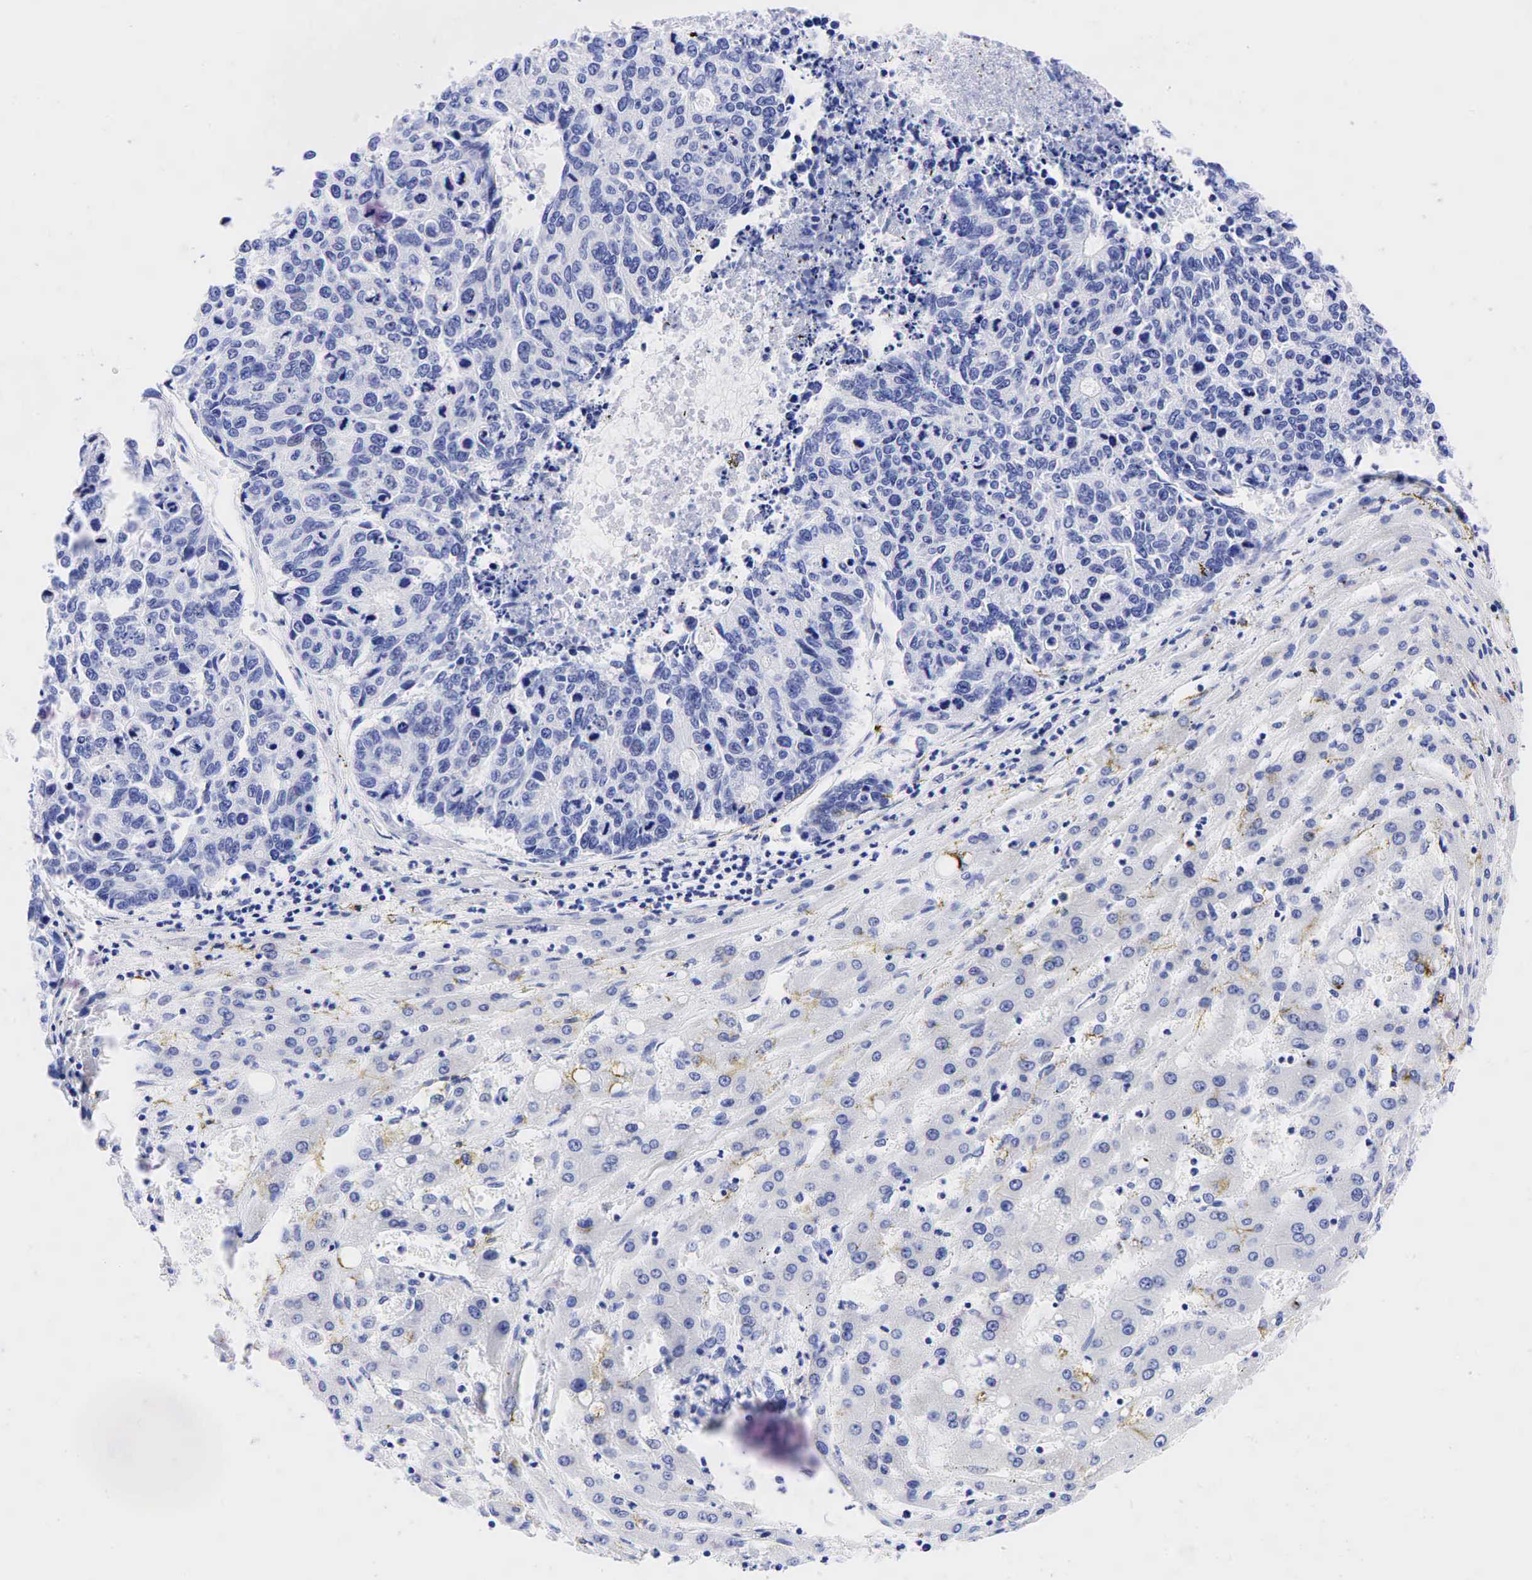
{"staining": {"intensity": "negative", "quantity": "none", "location": "none"}, "tissue": "liver cancer", "cell_type": "Tumor cells", "image_type": "cancer", "snomed": [{"axis": "morphology", "description": "Carcinoma, metastatic, NOS"}, {"axis": "topography", "description": "Liver"}], "caption": "The image exhibits no significant staining in tumor cells of liver cancer.", "gene": "ESR1", "patient": {"sex": "male", "age": 49}}